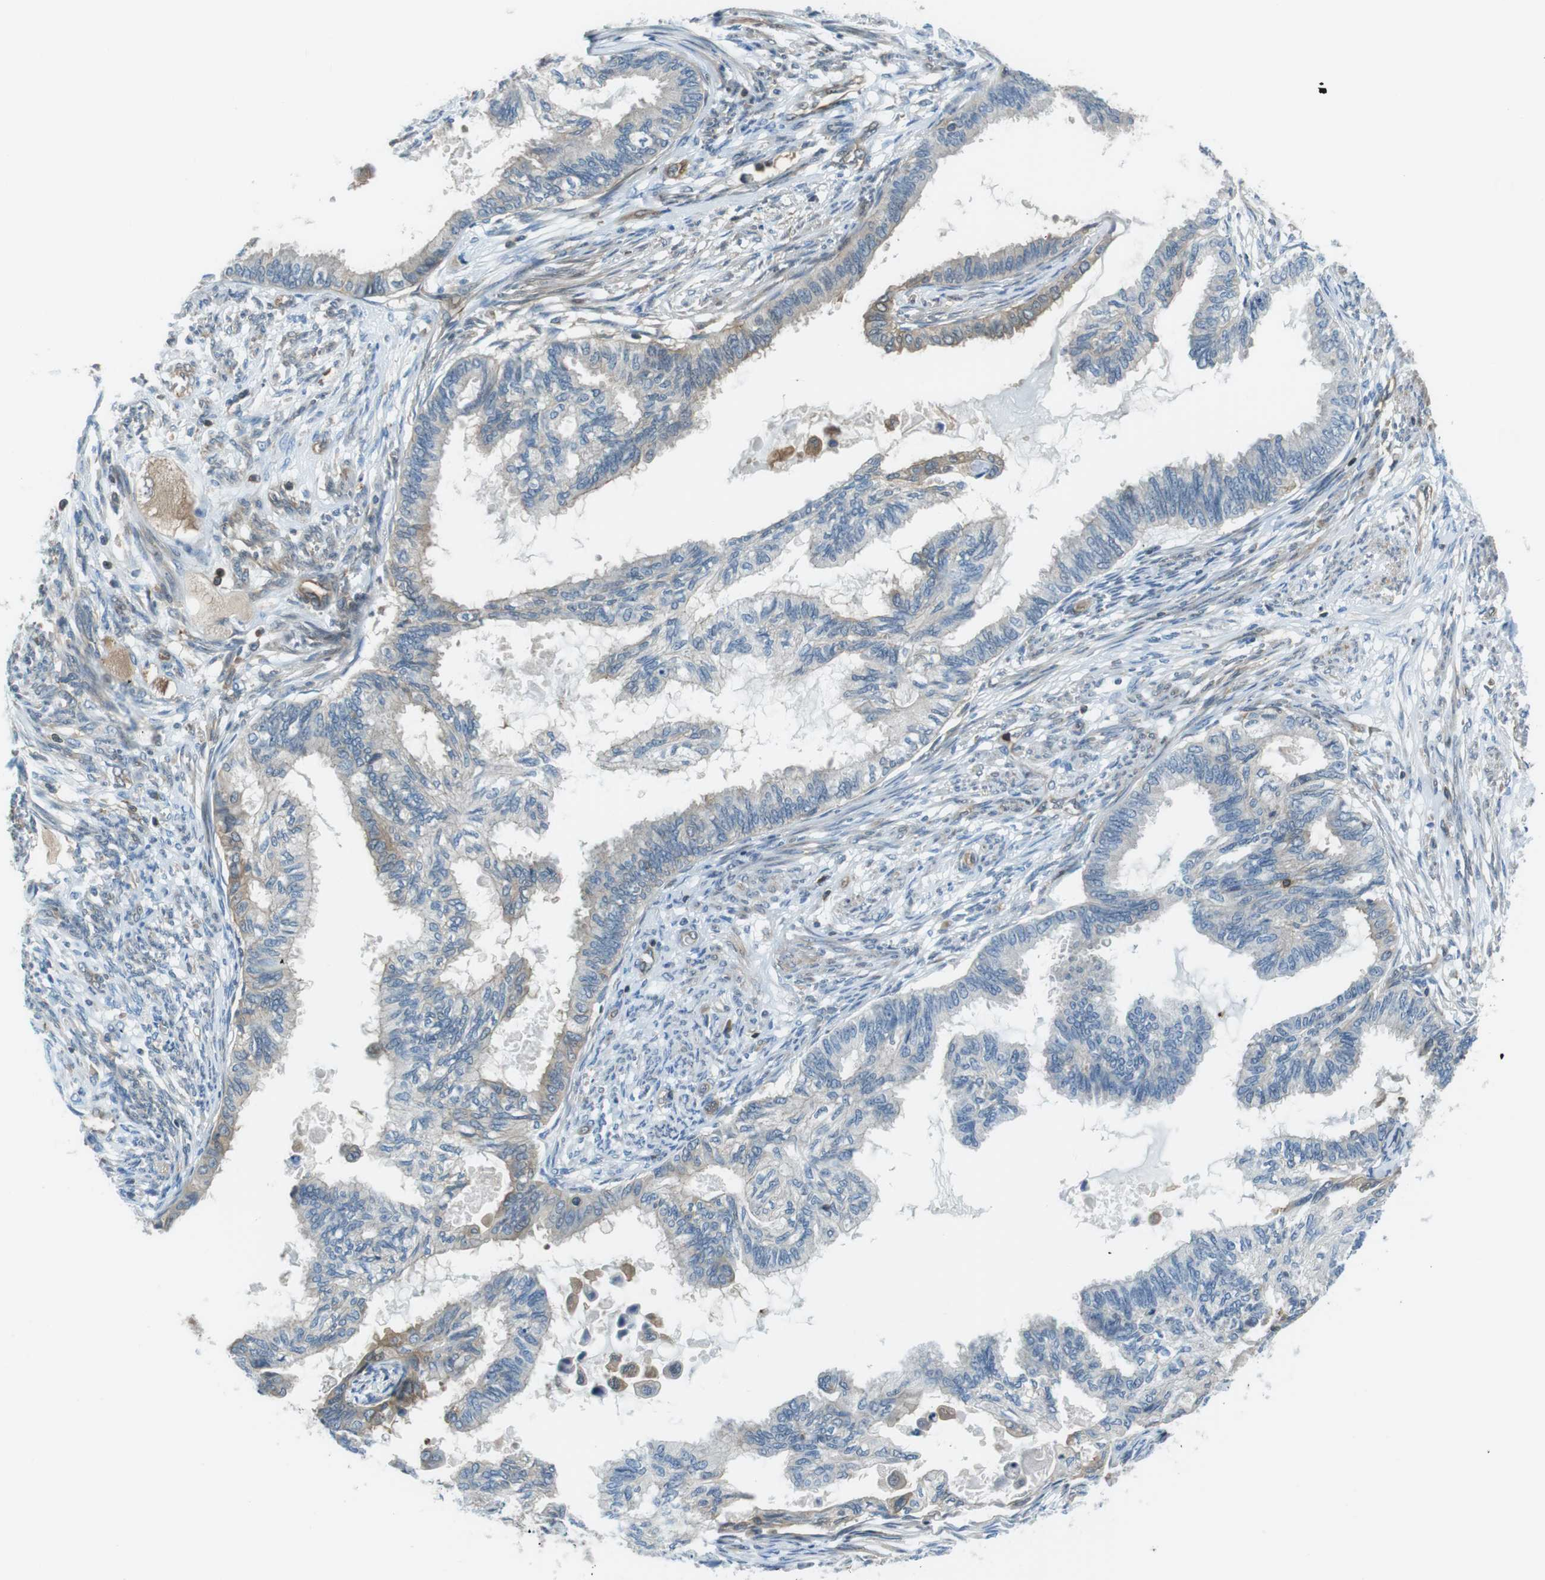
{"staining": {"intensity": "moderate", "quantity": "<25%", "location": "cytoplasmic/membranous"}, "tissue": "cervical cancer", "cell_type": "Tumor cells", "image_type": "cancer", "snomed": [{"axis": "morphology", "description": "Normal tissue, NOS"}, {"axis": "morphology", "description": "Adenocarcinoma, NOS"}, {"axis": "topography", "description": "Cervix"}, {"axis": "topography", "description": "Endometrium"}], "caption": "Protein staining shows moderate cytoplasmic/membranous expression in about <25% of tumor cells in cervical cancer (adenocarcinoma).", "gene": "TES", "patient": {"sex": "female", "age": 86}}